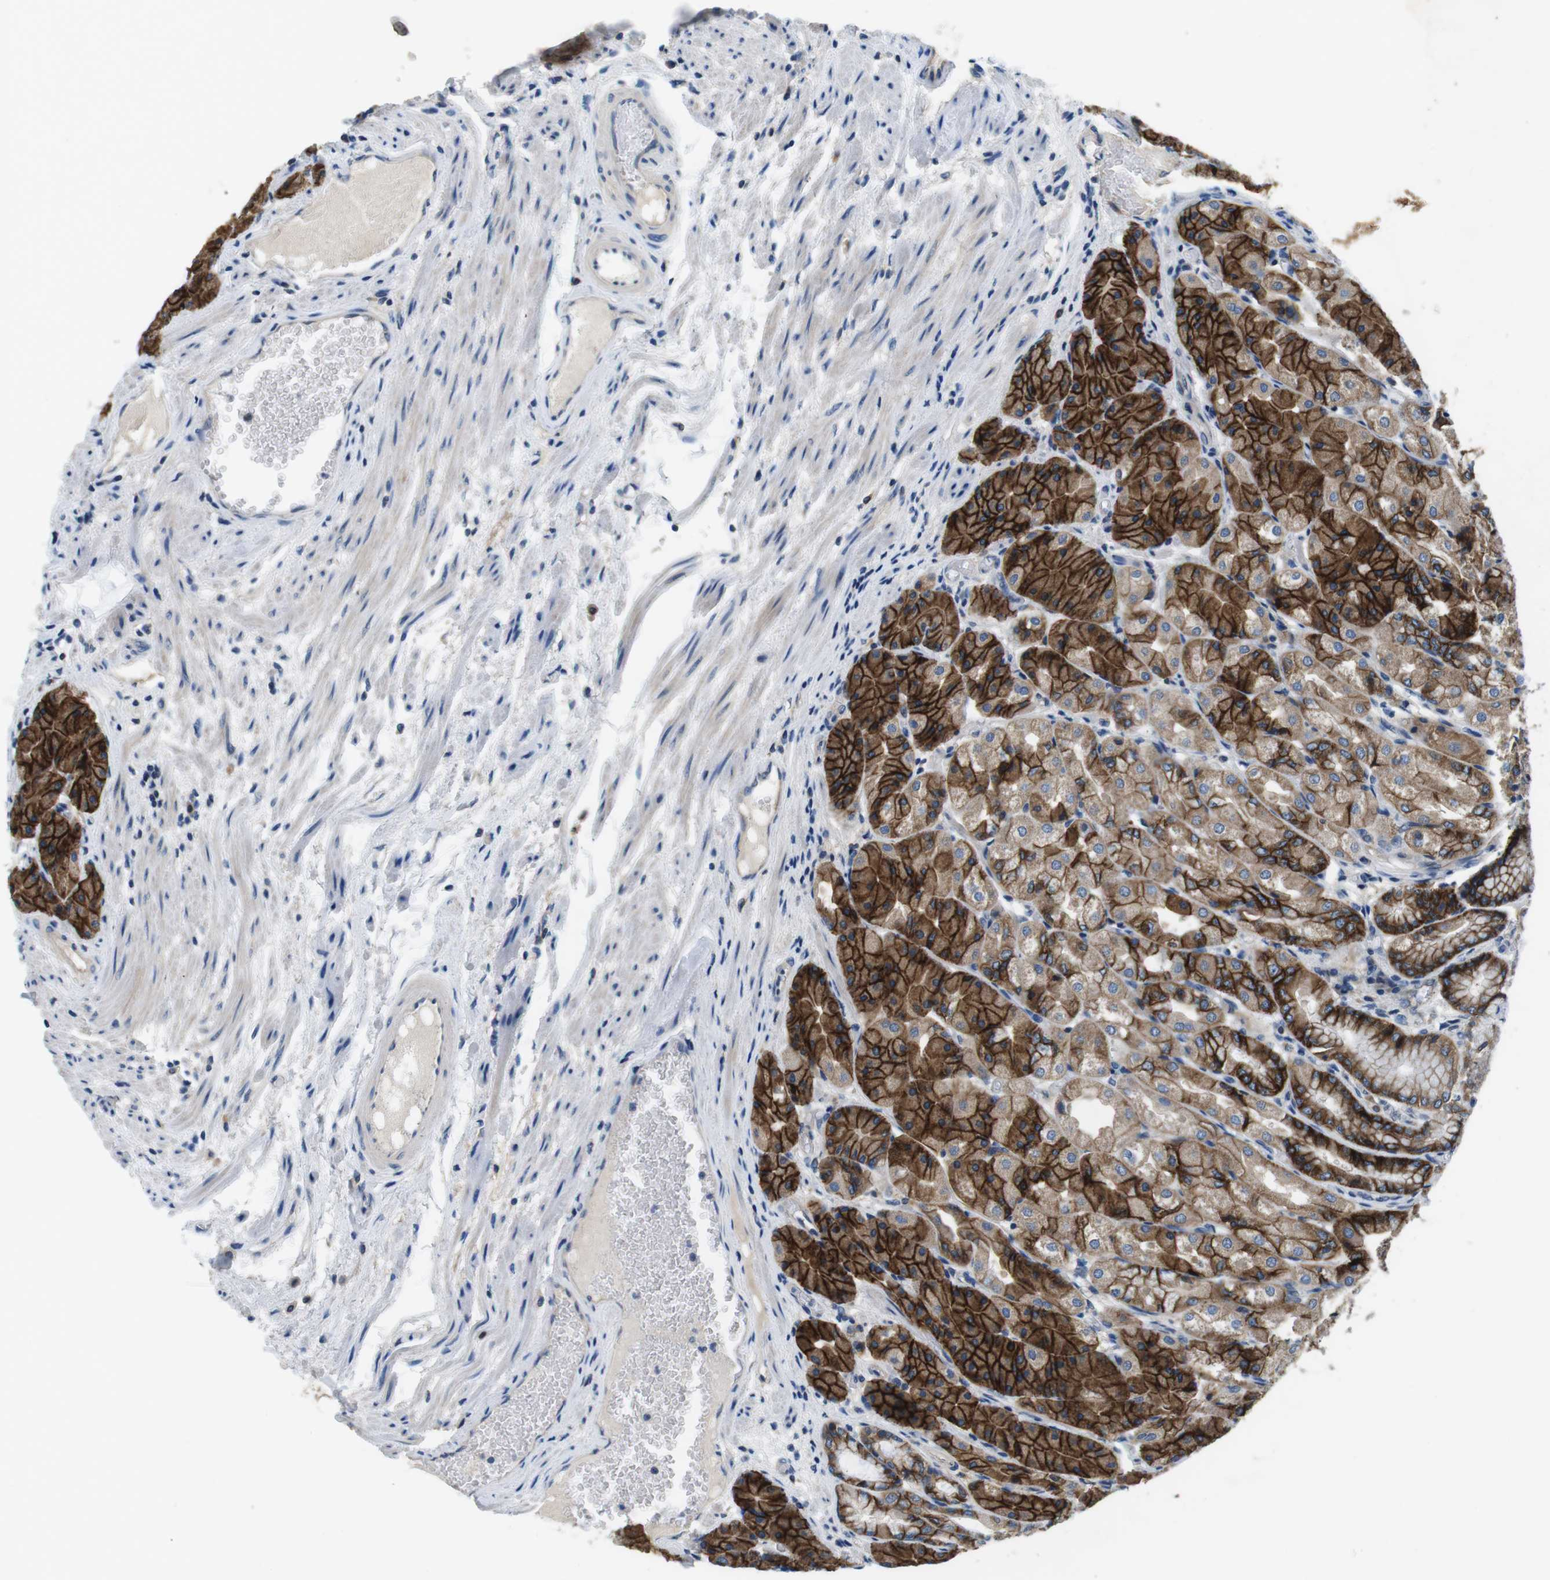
{"staining": {"intensity": "strong", "quantity": ">75%", "location": "cytoplasmic/membranous"}, "tissue": "stomach", "cell_type": "Glandular cells", "image_type": "normal", "snomed": [{"axis": "morphology", "description": "Normal tissue, NOS"}, {"axis": "topography", "description": "Stomach, upper"}], "caption": "Protein positivity by IHC reveals strong cytoplasmic/membranous staining in about >75% of glandular cells in normal stomach.", "gene": "DENND4C", "patient": {"sex": "male", "age": 72}}